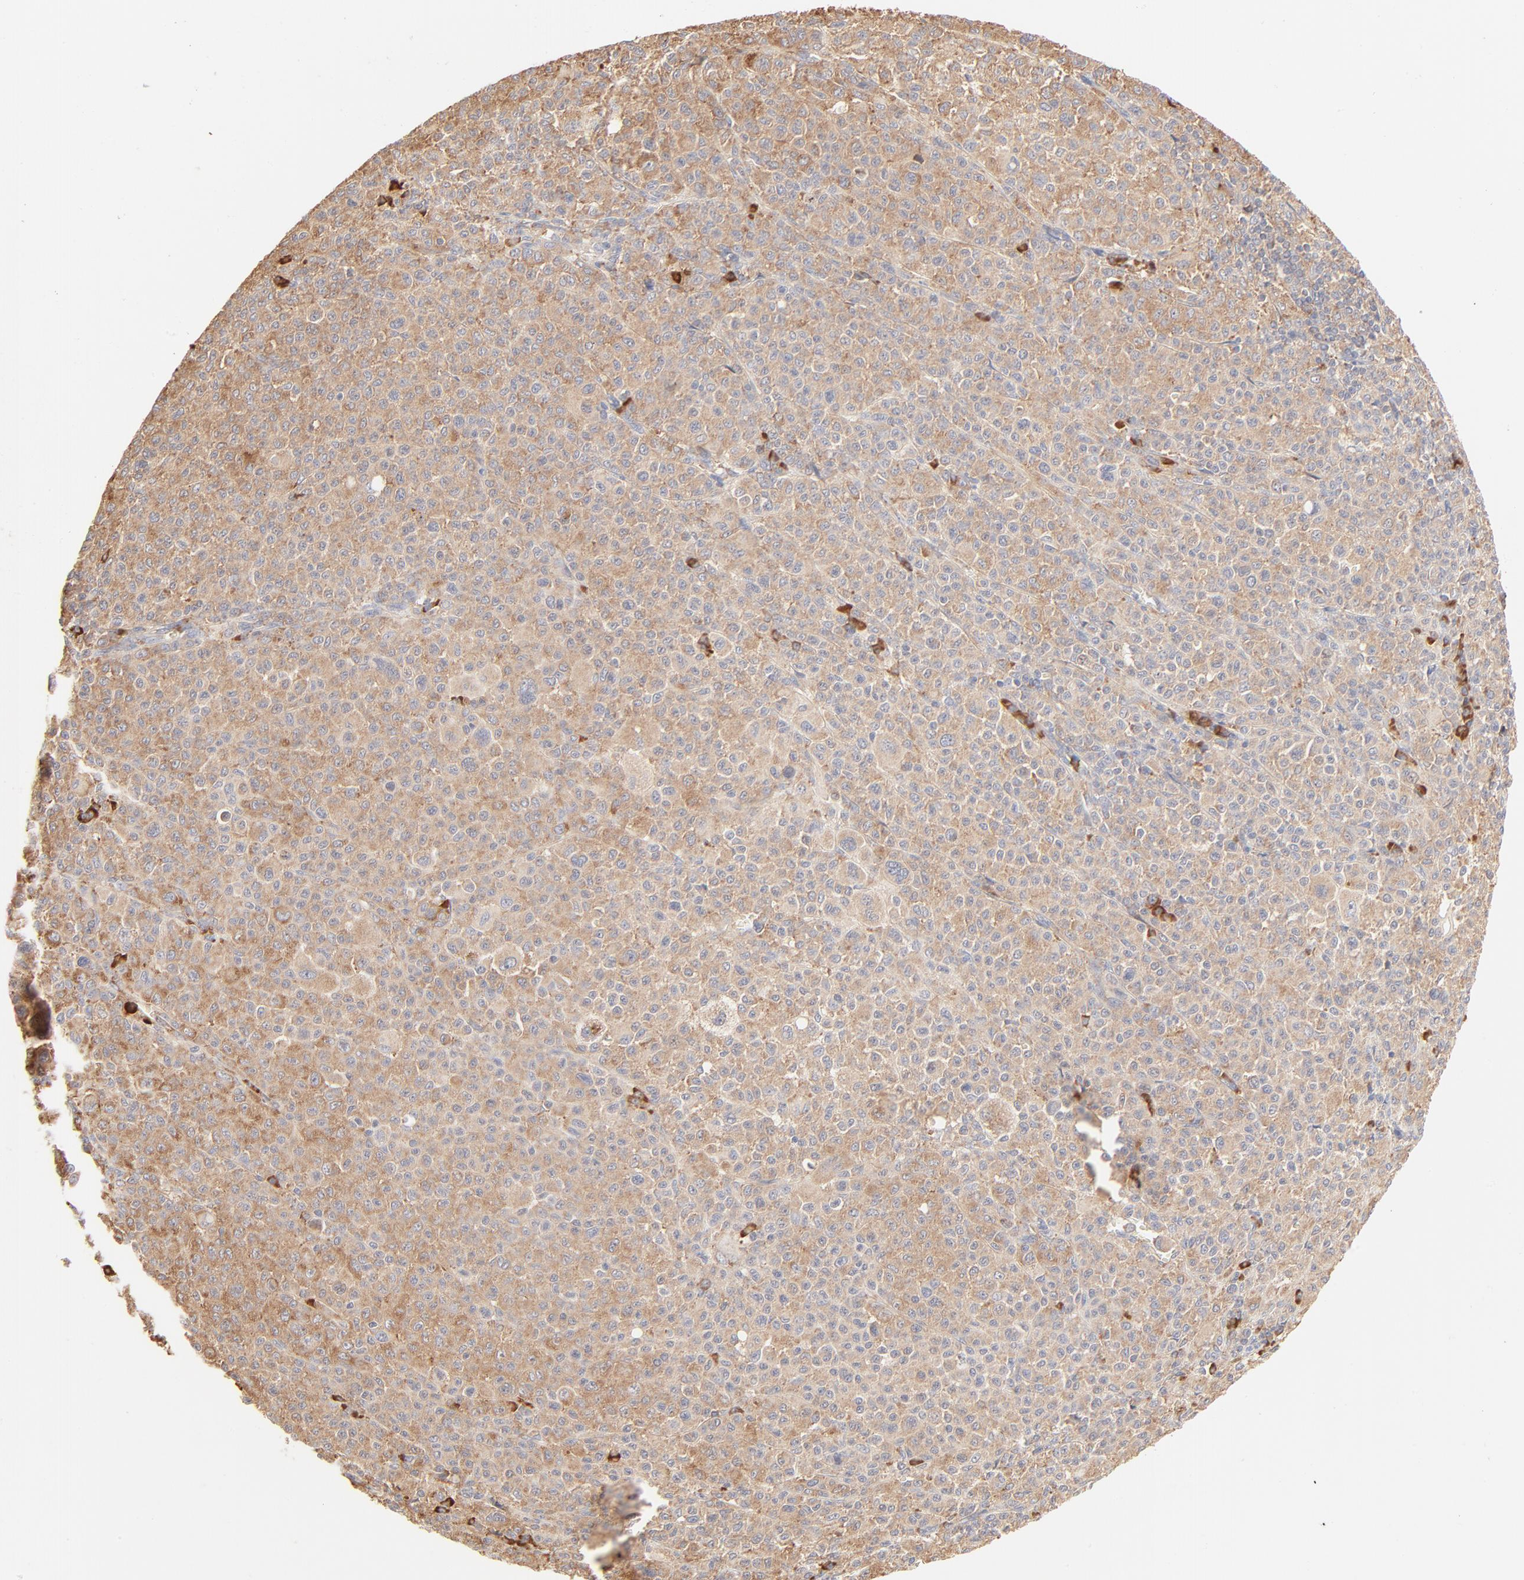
{"staining": {"intensity": "moderate", "quantity": ">75%", "location": "cytoplasmic/membranous"}, "tissue": "melanoma", "cell_type": "Tumor cells", "image_type": "cancer", "snomed": [{"axis": "morphology", "description": "Malignant melanoma, Metastatic site"}, {"axis": "topography", "description": "Skin"}], "caption": "The micrograph exhibits a brown stain indicating the presence of a protein in the cytoplasmic/membranous of tumor cells in melanoma. Using DAB (3,3'-diaminobenzidine) (brown) and hematoxylin (blue) stains, captured at high magnification using brightfield microscopy.", "gene": "RPS20", "patient": {"sex": "female", "age": 74}}